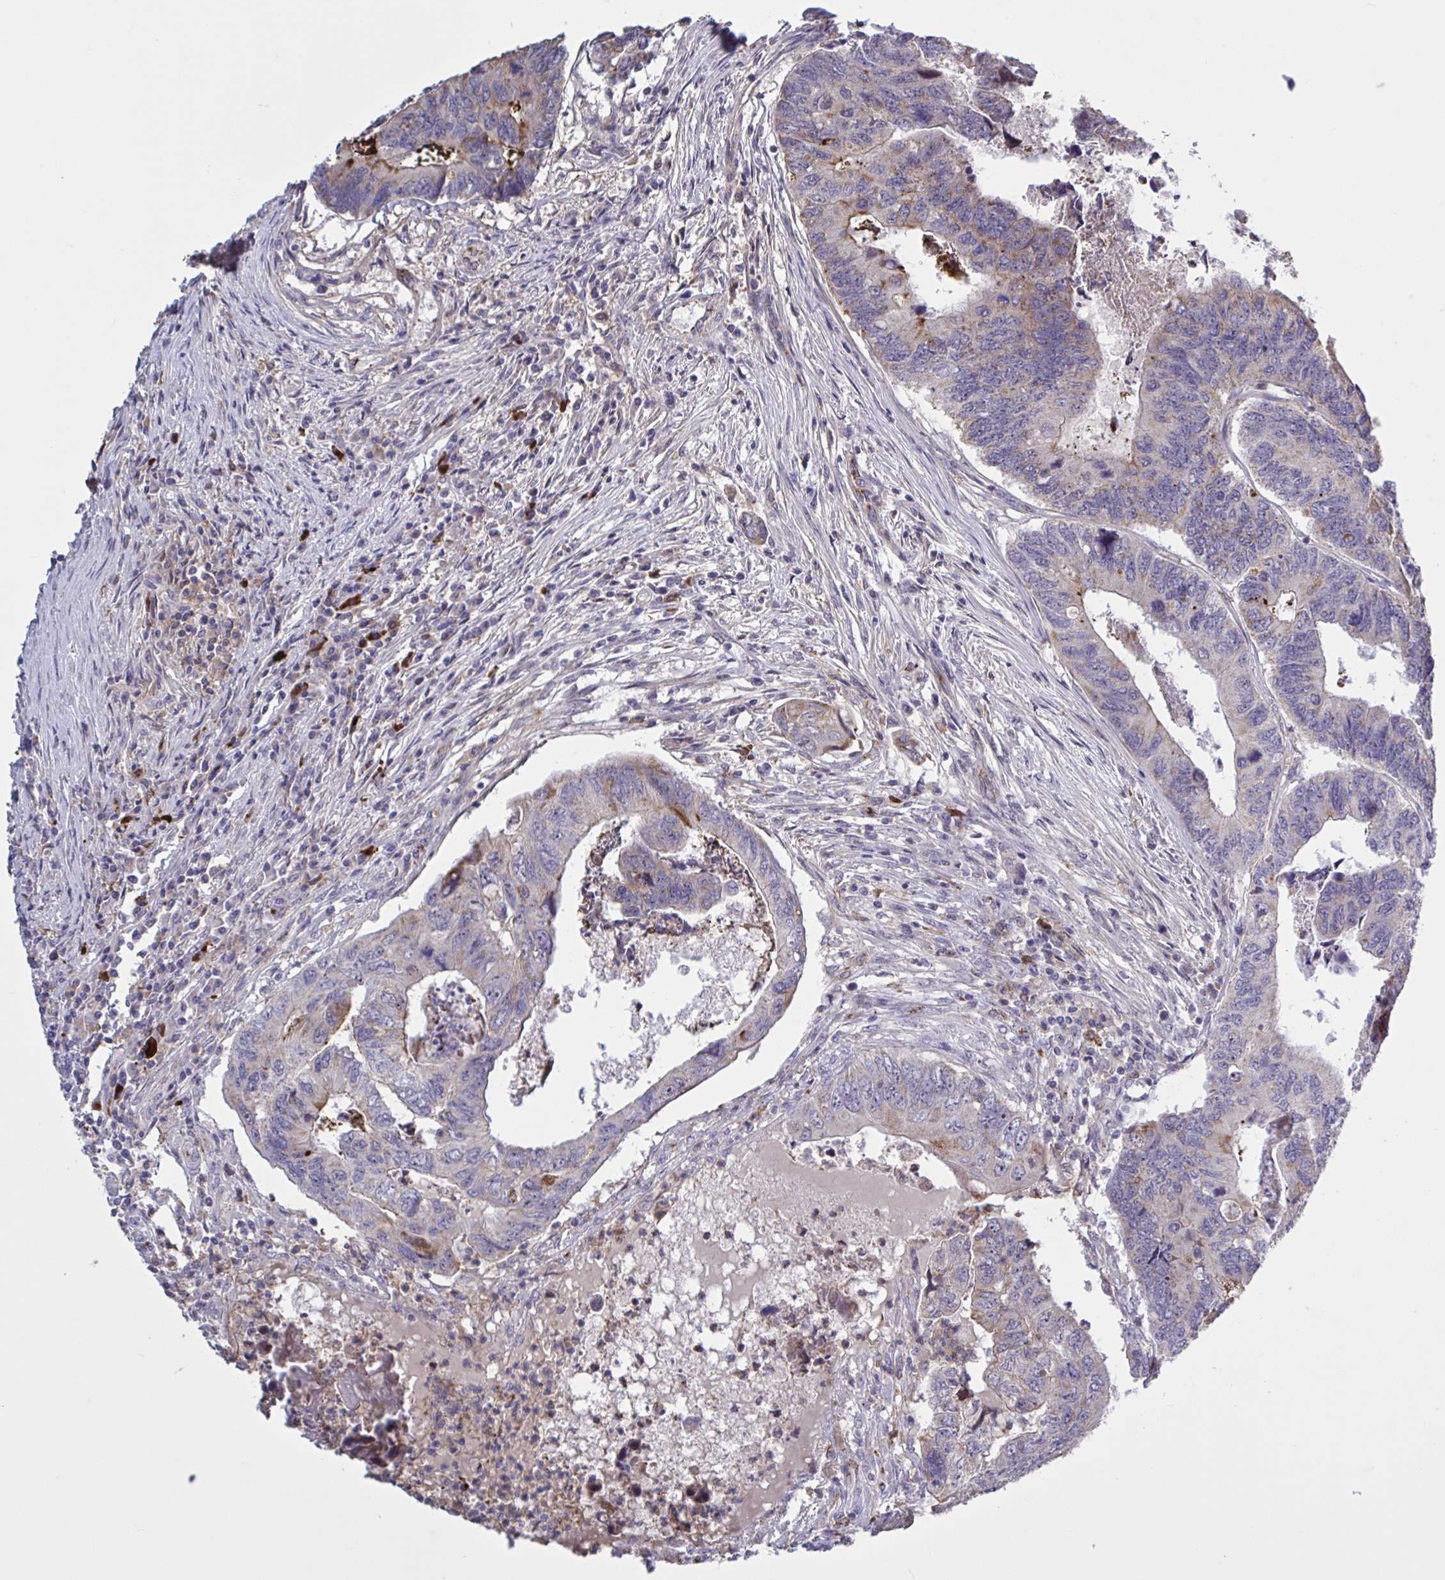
{"staining": {"intensity": "weak", "quantity": "25%-75%", "location": "cytoplasmic/membranous"}, "tissue": "colorectal cancer", "cell_type": "Tumor cells", "image_type": "cancer", "snomed": [{"axis": "morphology", "description": "Adenocarcinoma, NOS"}, {"axis": "topography", "description": "Colon"}], "caption": "Colorectal cancer stained with immunohistochemistry (IHC) demonstrates weak cytoplasmic/membranous positivity in about 25%-75% of tumor cells.", "gene": "CD101", "patient": {"sex": "female", "age": 67}}